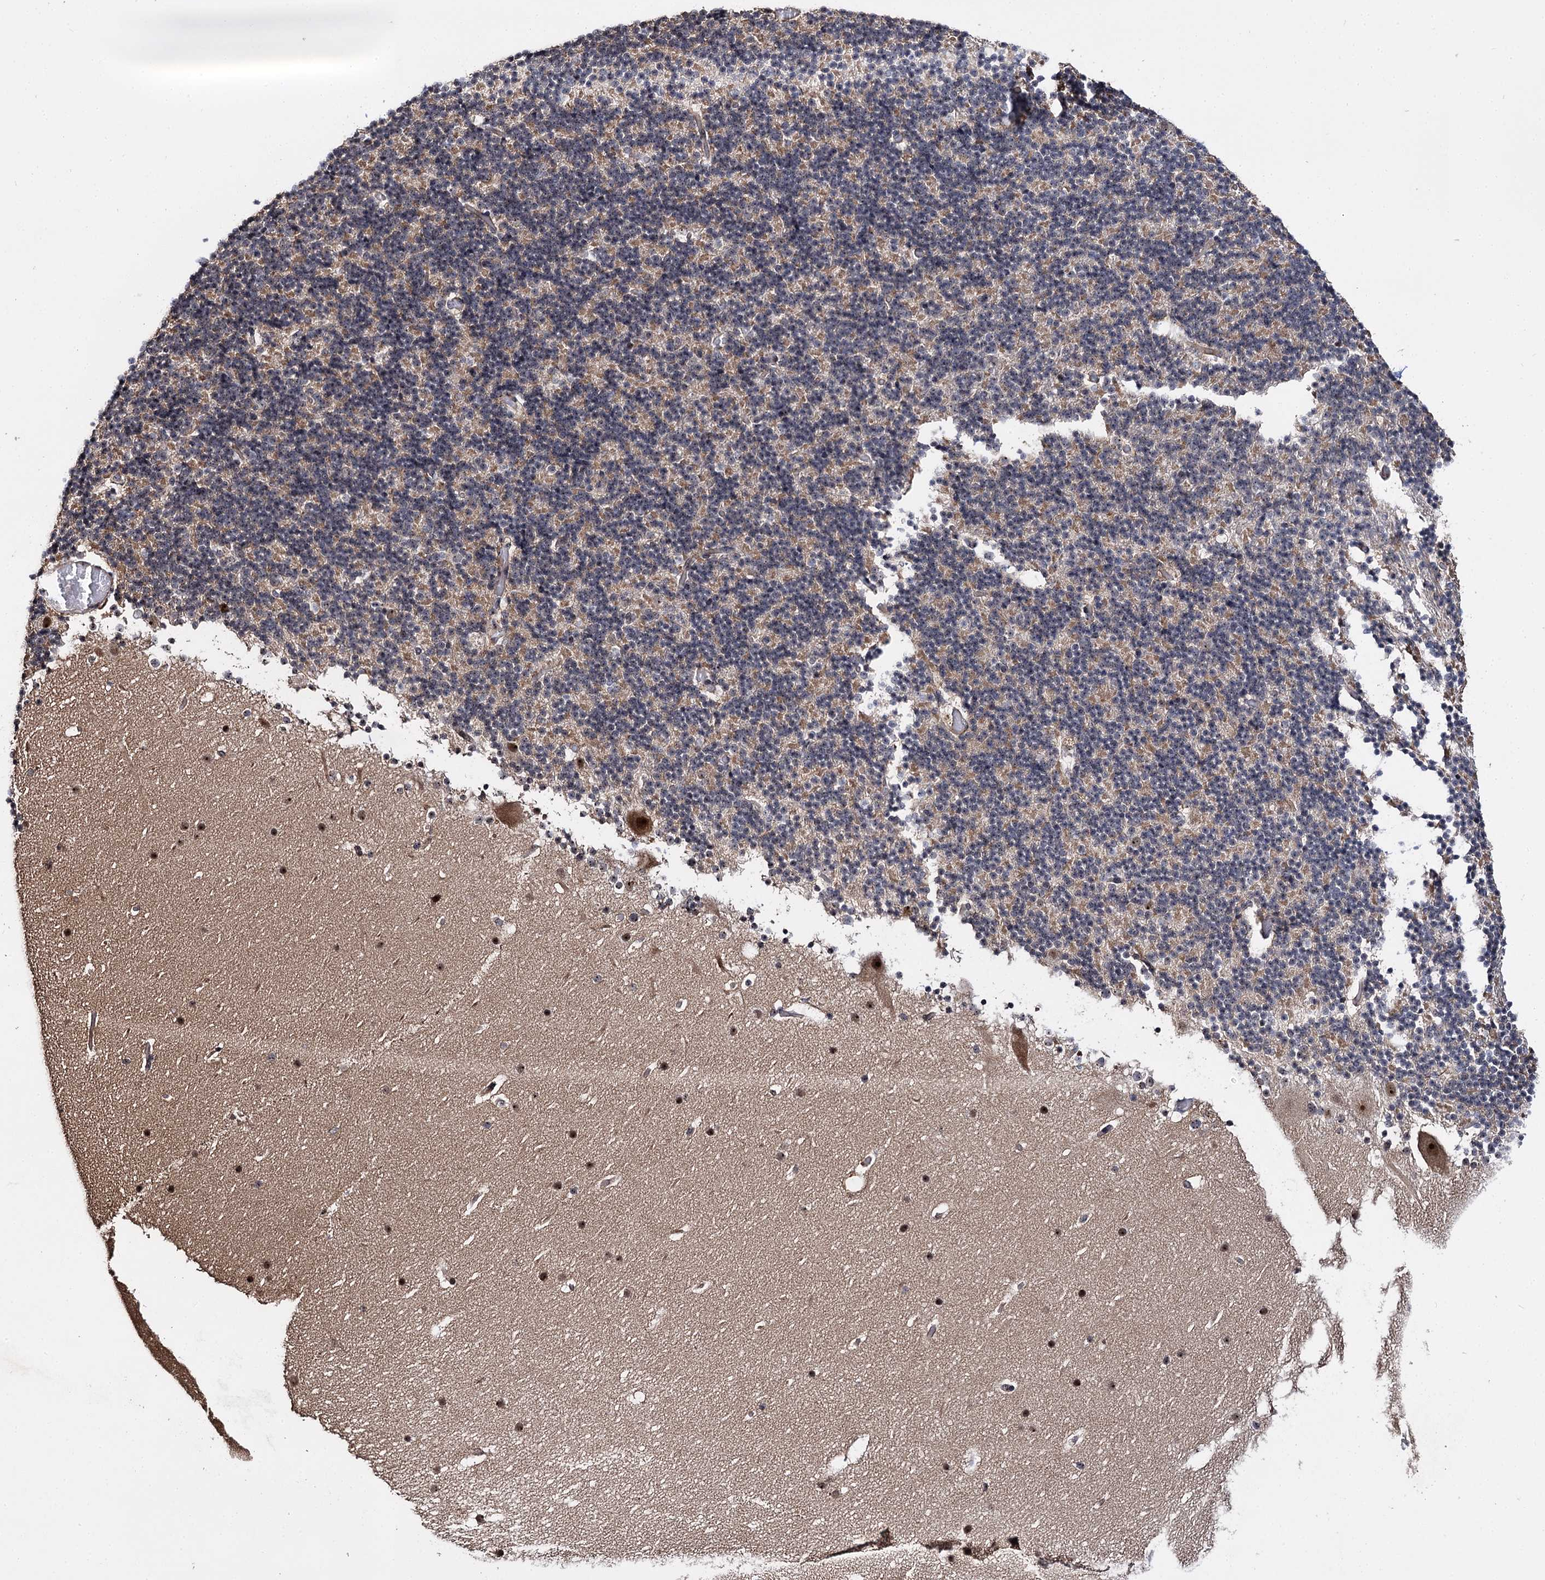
{"staining": {"intensity": "weak", "quantity": "25%-75%", "location": "cytoplasmic/membranous"}, "tissue": "cerebellum", "cell_type": "Cells in granular layer", "image_type": "normal", "snomed": [{"axis": "morphology", "description": "Normal tissue, NOS"}, {"axis": "topography", "description": "Cerebellum"}], "caption": "IHC (DAB (3,3'-diaminobenzidine)) staining of benign cerebellum reveals weak cytoplasmic/membranous protein expression in about 25%-75% of cells in granular layer.", "gene": "SUPT20H", "patient": {"sex": "male", "age": 57}}